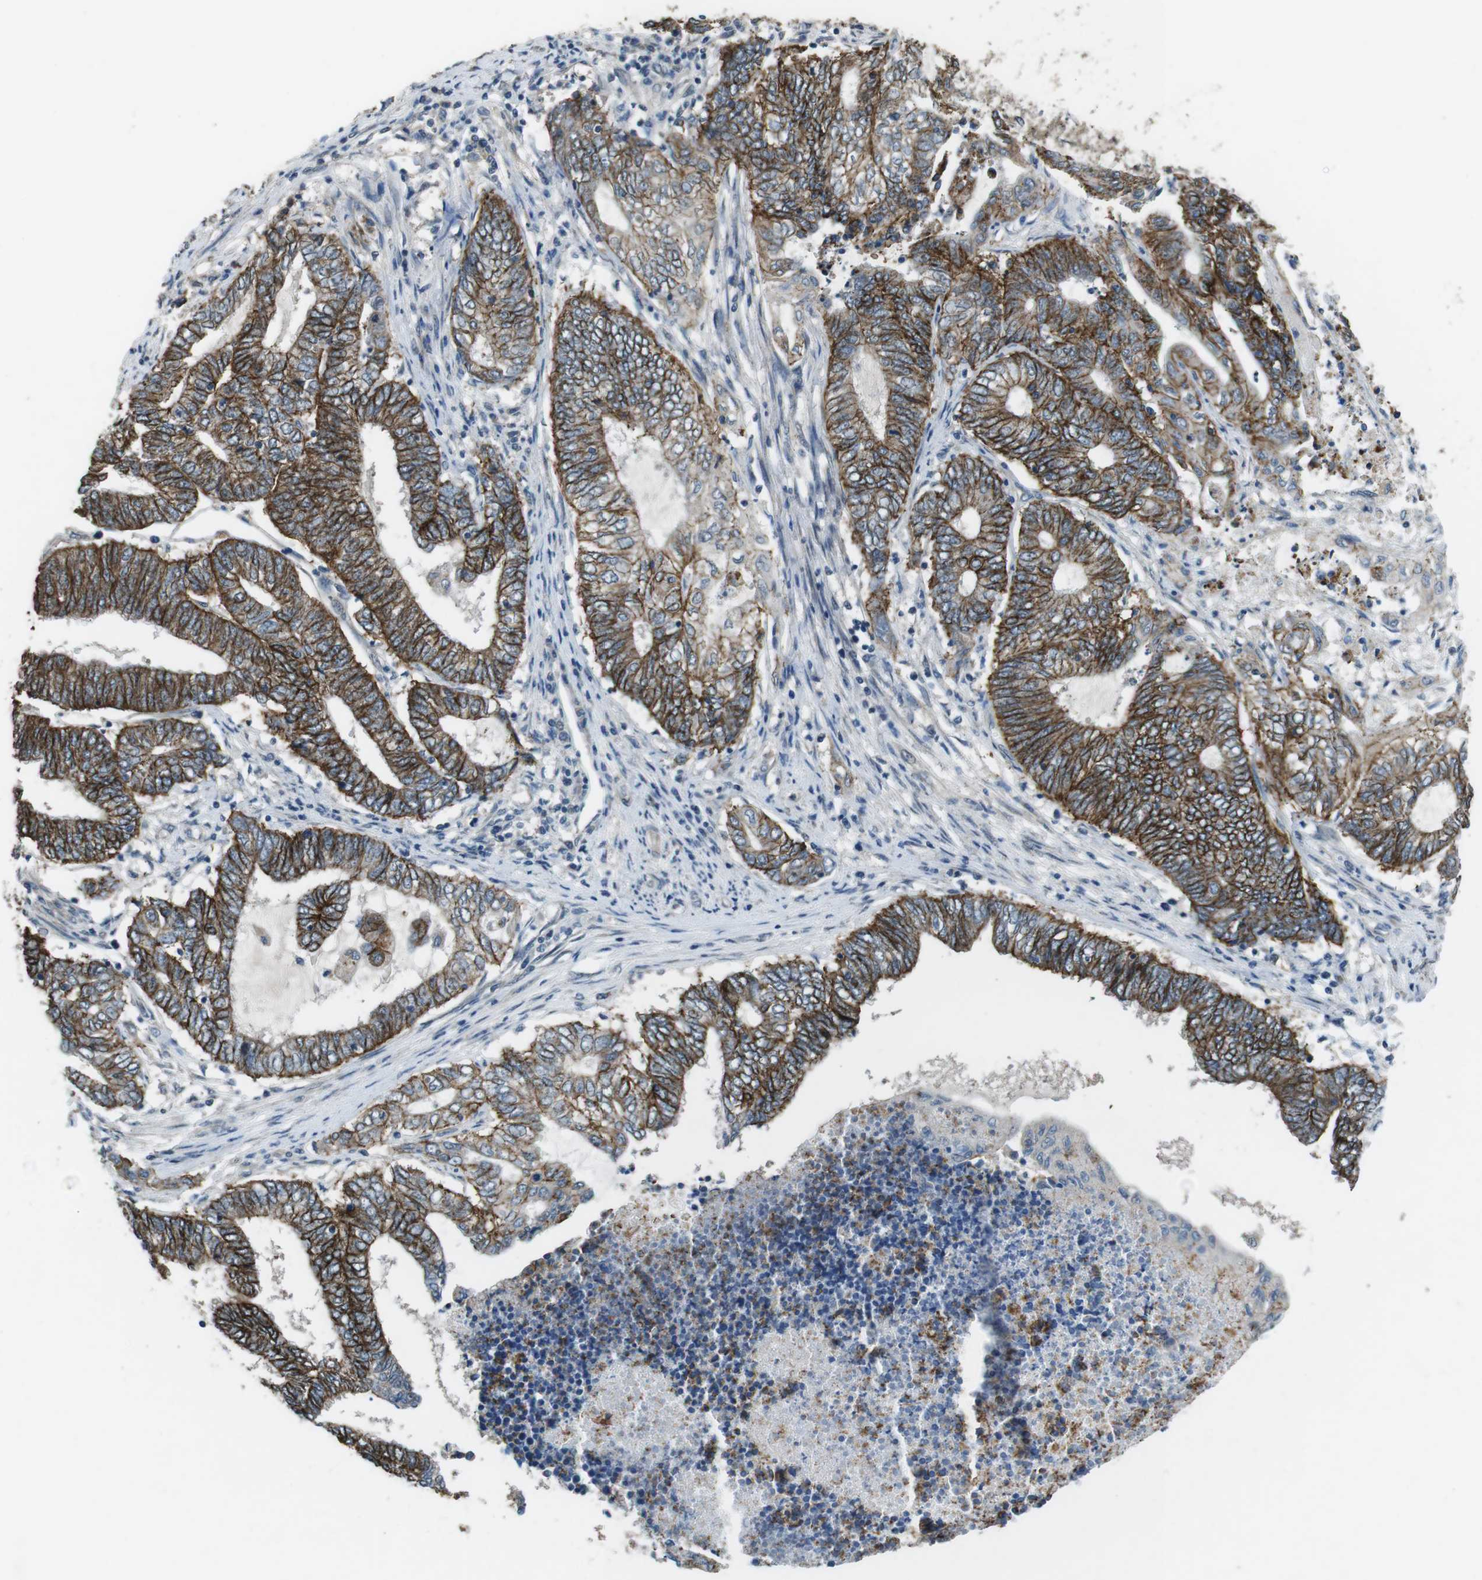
{"staining": {"intensity": "strong", "quantity": ">75%", "location": "cytoplasmic/membranous"}, "tissue": "endometrial cancer", "cell_type": "Tumor cells", "image_type": "cancer", "snomed": [{"axis": "morphology", "description": "Adenocarcinoma, NOS"}, {"axis": "topography", "description": "Uterus"}, {"axis": "topography", "description": "Endometrium"}], "caption": "Endometrial adenocarcinoma was stained to show a protein in brown. There is high levels of strong cytoplasmic/membranous expression in approximately >75% of tumor cells.", "gene": "CLDN7", "patient": {"sex": "female", "age": 70}}